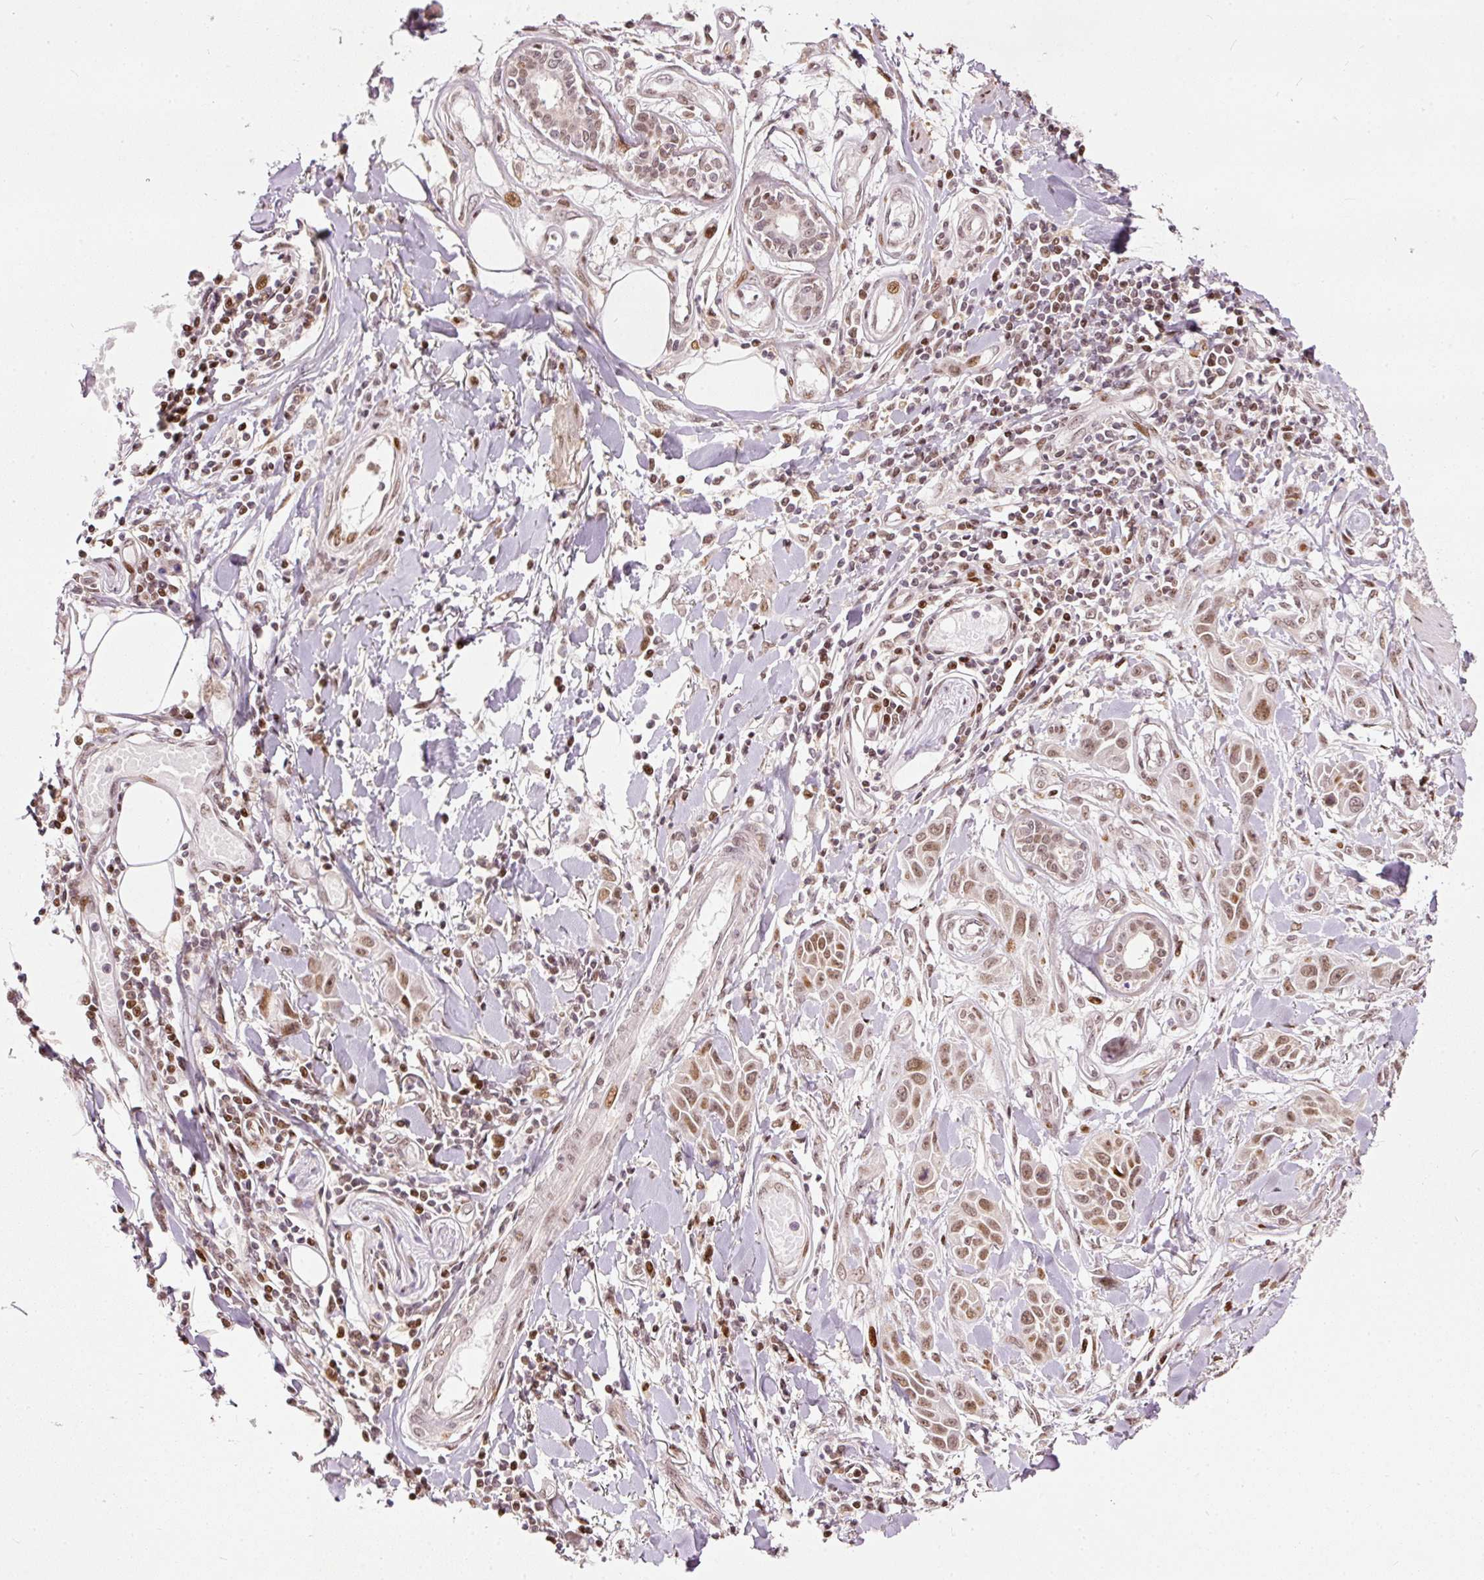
{"staining": {"intensity": "moderate", "quantity": ">75%", "location": "nuclear"}, "tissue": "skin cancer", "cell_type": "Tumor cells", "image_type": "cancer", "snomed": [{"axis": "morphology", "description": "Squamous cell carcinoma, NOS"}, {"axis": "topography", "description": "Skin"}], "caption": "A photomicrograph of human skin squamous cell carcinoma stained for a protein exhibits moderate nuclear brown staining in tumor cells. Using DAB (3,3'-diaminobenzidine) (brown) and hematoxylin (blue) stains, captured at high magnification using brightfield microscopy.", "gene": "ZNF778", "patient": {"sex": "female", "age": 69}}